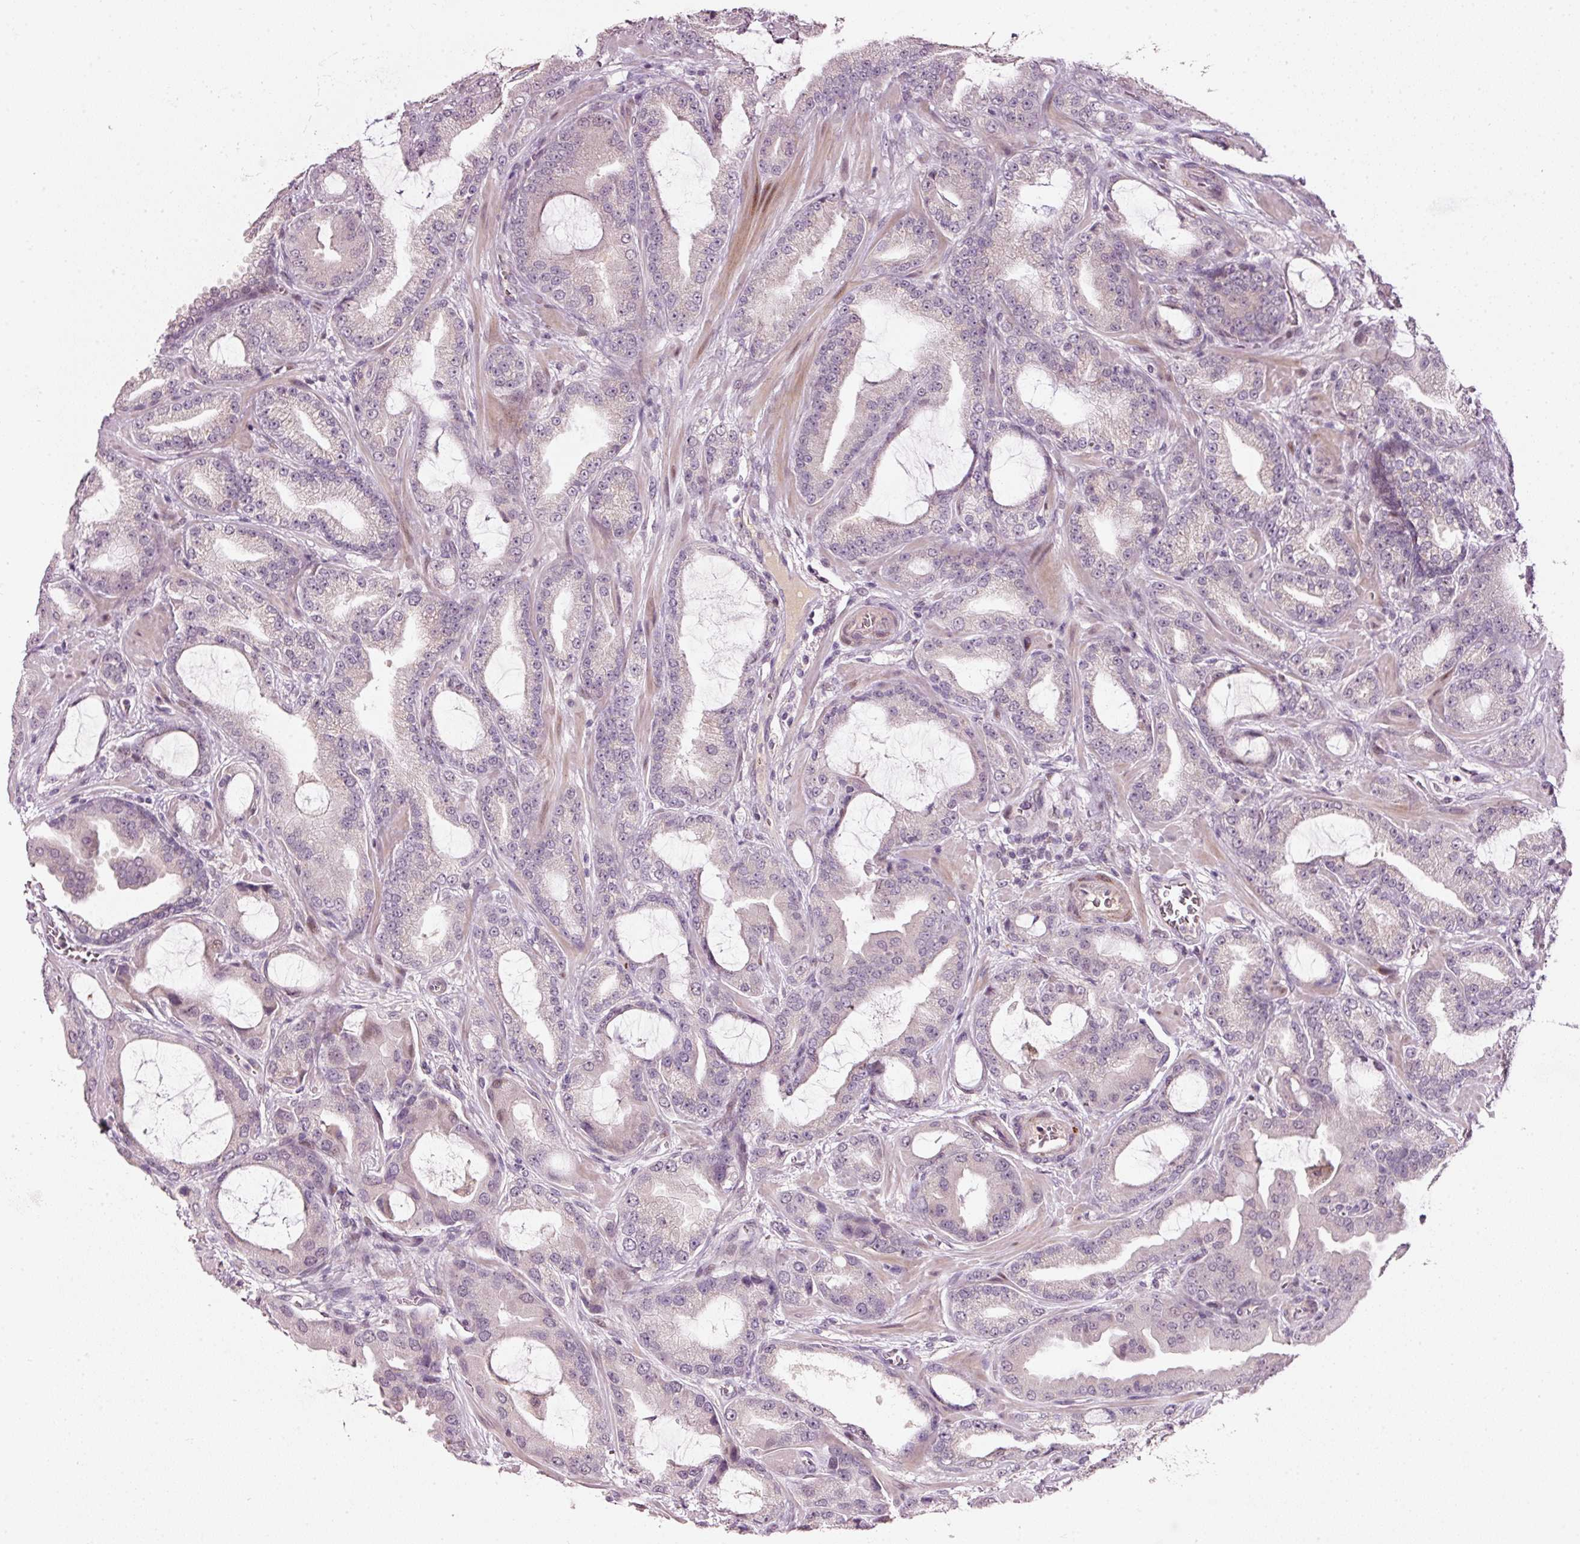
{"staining": {"intensity": "negative", "quantity": "none", "location": "none"}, "tissue": "prostate cancer", "cell_type": "Tumor cells", "image_type": "cancer", "snomed": [{"axis": "morphology", "description": "Adenocarcinoma, High grade"}, {"axis": "topography", "description": "Prostate"}], "caption": "This is a micrograph of immunohistochemistry staining of prostate cancer (adenocarcinoma (high-grade)), which shows no positivity in tumor cells.", "gene": "TOB2", "patient": {"sex": "male", "age": 68}}